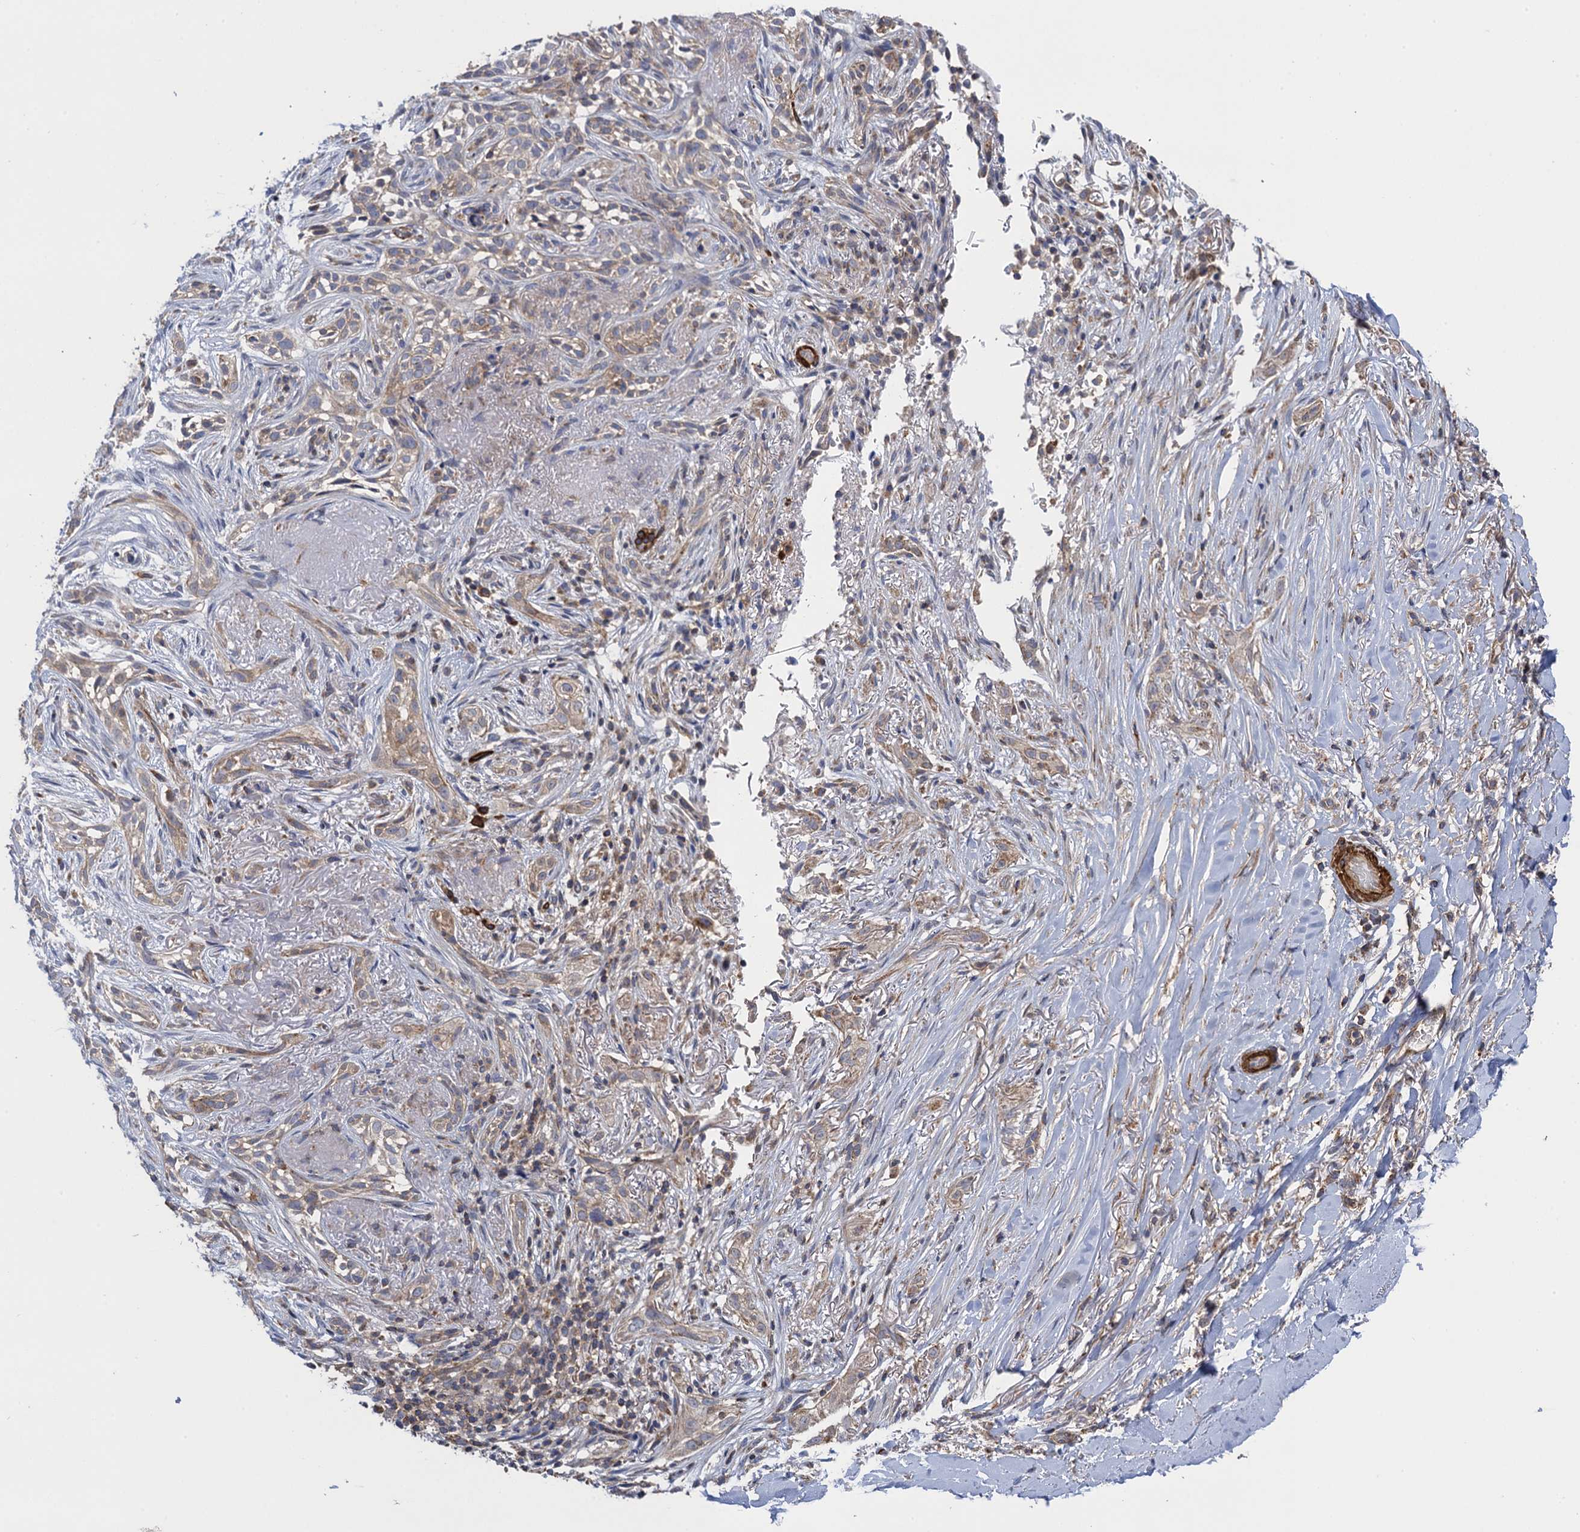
{"staining": {"intensity": "weak", "quantity": "25%-75%", "location": "cytoplasmic/membranous"}, "tissue": "adipose tissue", "cell_type": "Adipocytes", "image_type": "normal", "snomed": [{"axis": "morphology", "description": "Normal tissue, NOS"}, {"axis": "morphology", "description": "Basal cell carcinoma"}, {"axis": "topography", "description": "Skin"}], "caption": "The photomicrograph displays staining of normal adipose tissue, revealing weak cytoplasmic/membranous protein expression (brown color) within adipocytes.", "gene": "WDR88", "patient": {"sex": "female", "age": 89}}